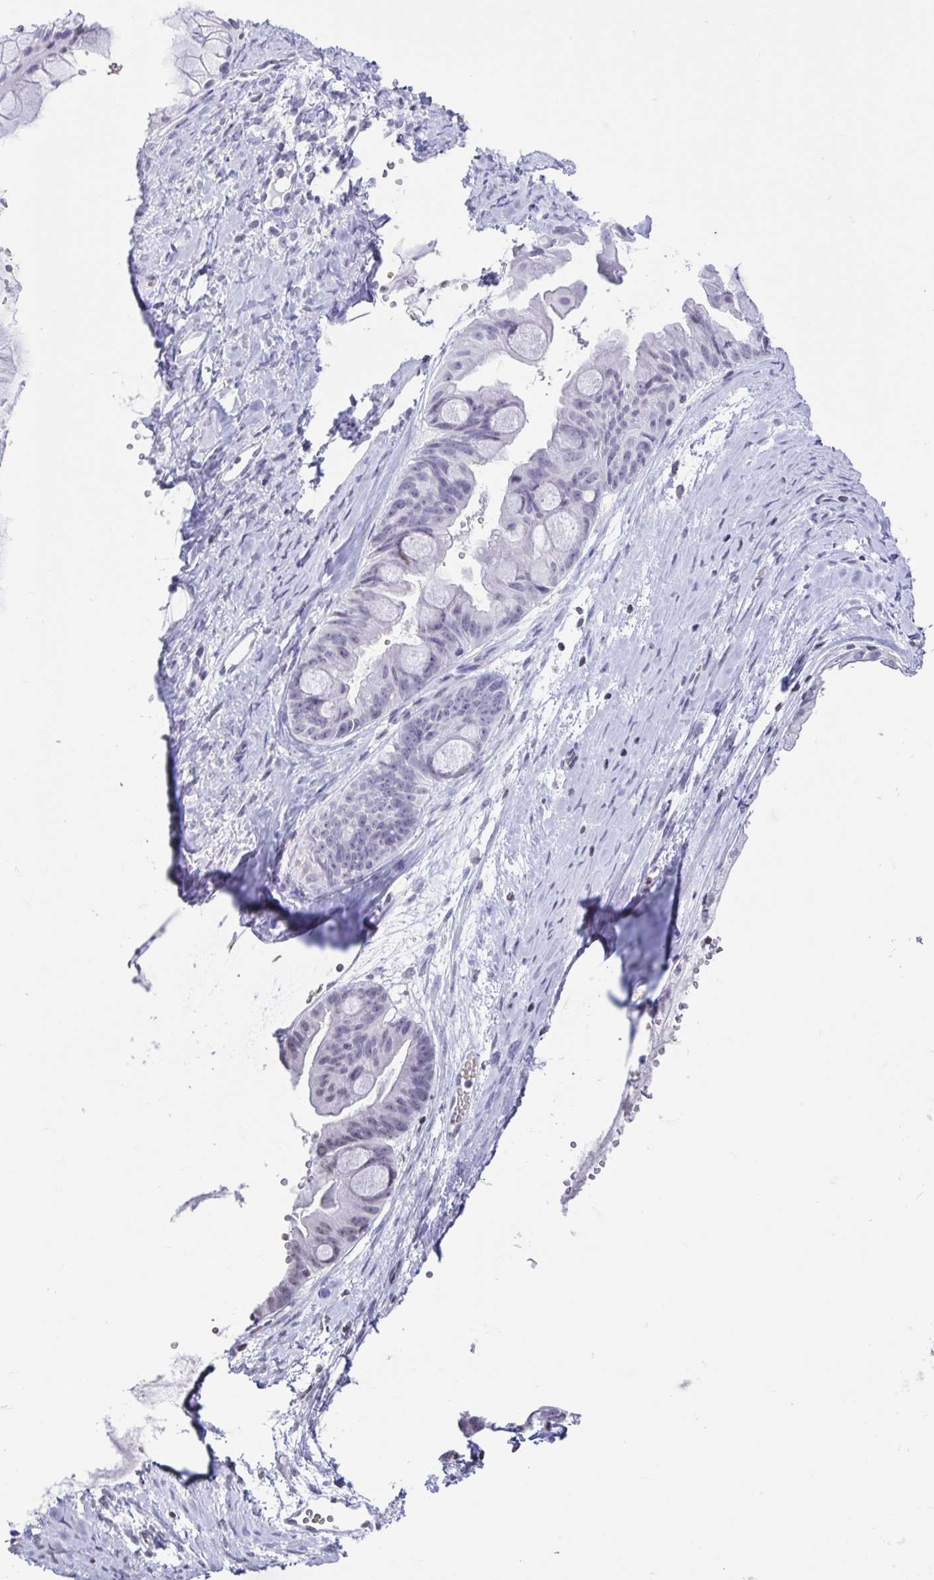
{"staining": {"intensity": "negative", "quantity": "none", "location": "none"}, "tissue": "ovarian cancer", "cell_type": "Tumor cells", "image_type": "cancer", "snomed": [{"axis": "morphology", "description": "Cystadenocarcinoma, mucinous, NOS"}, {"axis": "topography", "description": "Ovary"}], "caption": "This is an immunohistochemistry (IHC) histopathology image of human ovarian cancer (mucinous cystadenocarcinoma). There is no expression in tumor cells.", "gene": "VCY1B", "patient": {"sex": "female", "age": 61}}